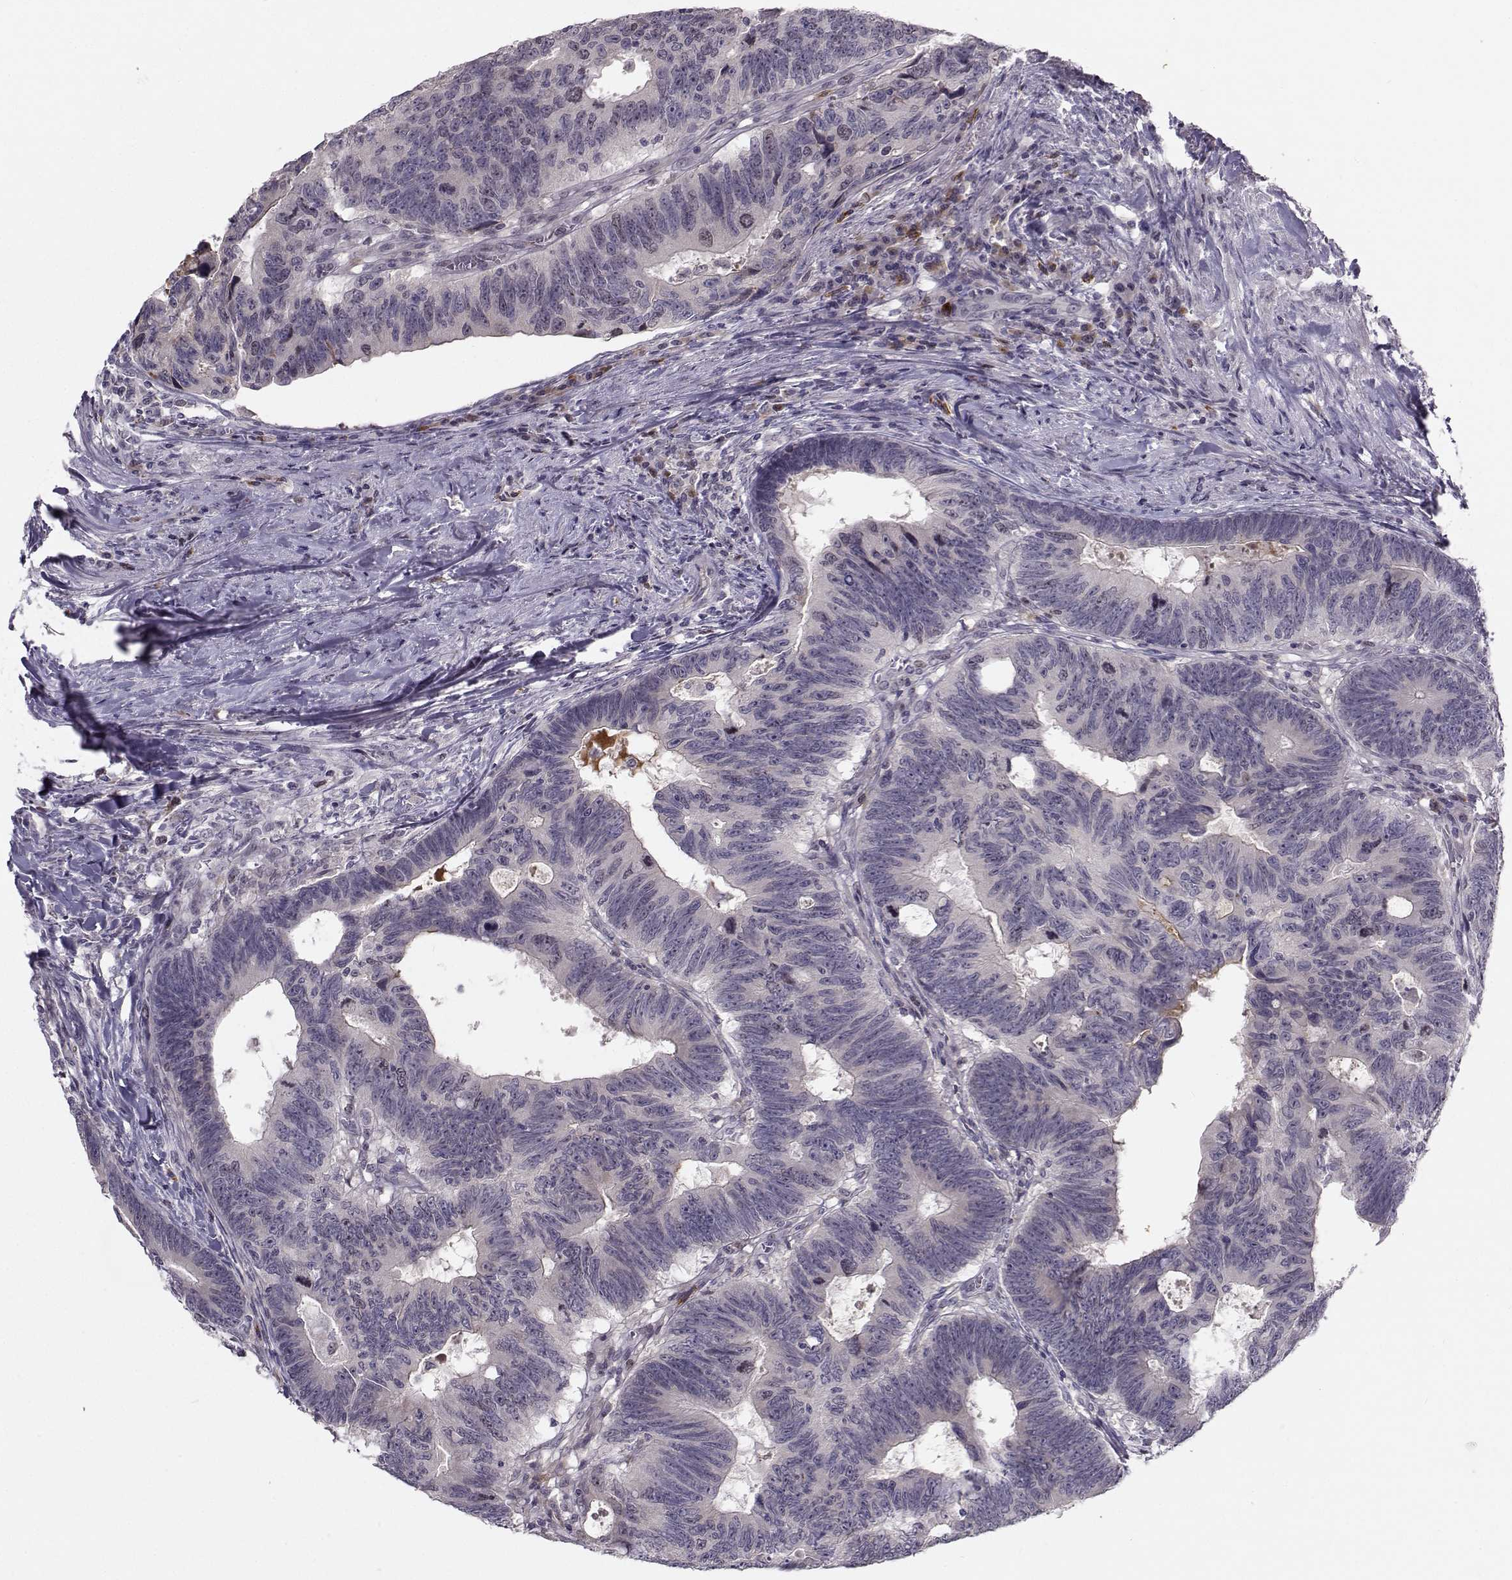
{"staining": {"intensity": "negative", "quantity": "none", "location": "none"}, "tissue": "colorectal cancer", "cell_type": "Tumor cells", "image_type": "cancer", "snomed": [{"axis": "morphology", "description": "Adenocarcinoma, NOS"}, {"axis": "topography", "description": "Colon"}], "caption": "Immunohistochemical staining of colorectal cancer (adenocarcinoma) reveals no significant positivity in tumor cells.", "gene": "LRP8", "patient": {"sex": "female", "age": 77}}